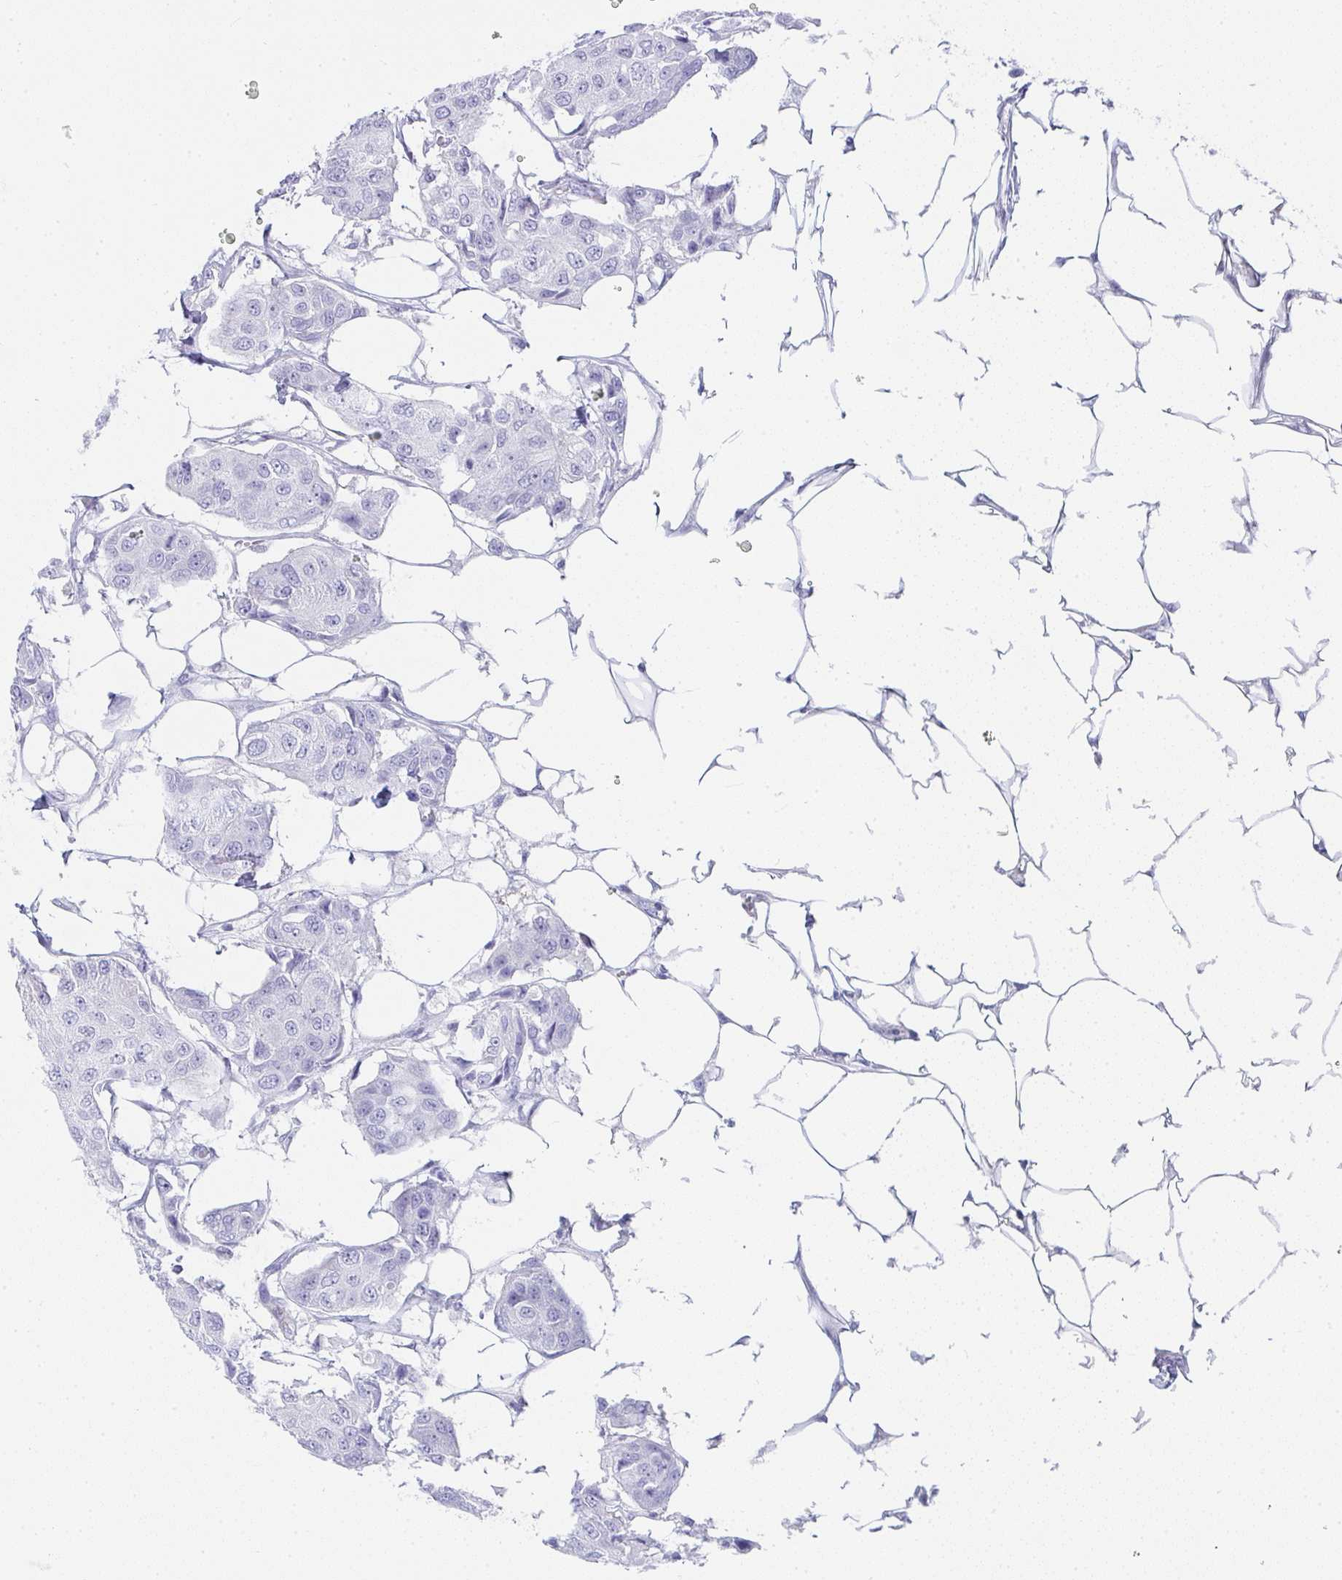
{"staining": {"intensity": "negative", "quantity": "none", "location": "none"}, "tissue": "breast cancer", "cell_type": "Tumor cells", "image_type": "cancer", "snomed": [{"axis": "morphology", "description": "Duct carcinoma"}, {"axis": "topography", "description": "Breast"}, {"axis": "topography", "description": "Lymph node"}], "caption": "IHC image of neoplastic tissue: human intraductal carcinoma (breast) stained with DAB (3,3'-diaminobenzidine) shows no significant protein staining in tumor cells. (DAB immunohistochemistry (IHC) visualized using brightfield microscopy, high magnification).", "gene": "PRND", "patient": {"sex": "female", "age": 80}}